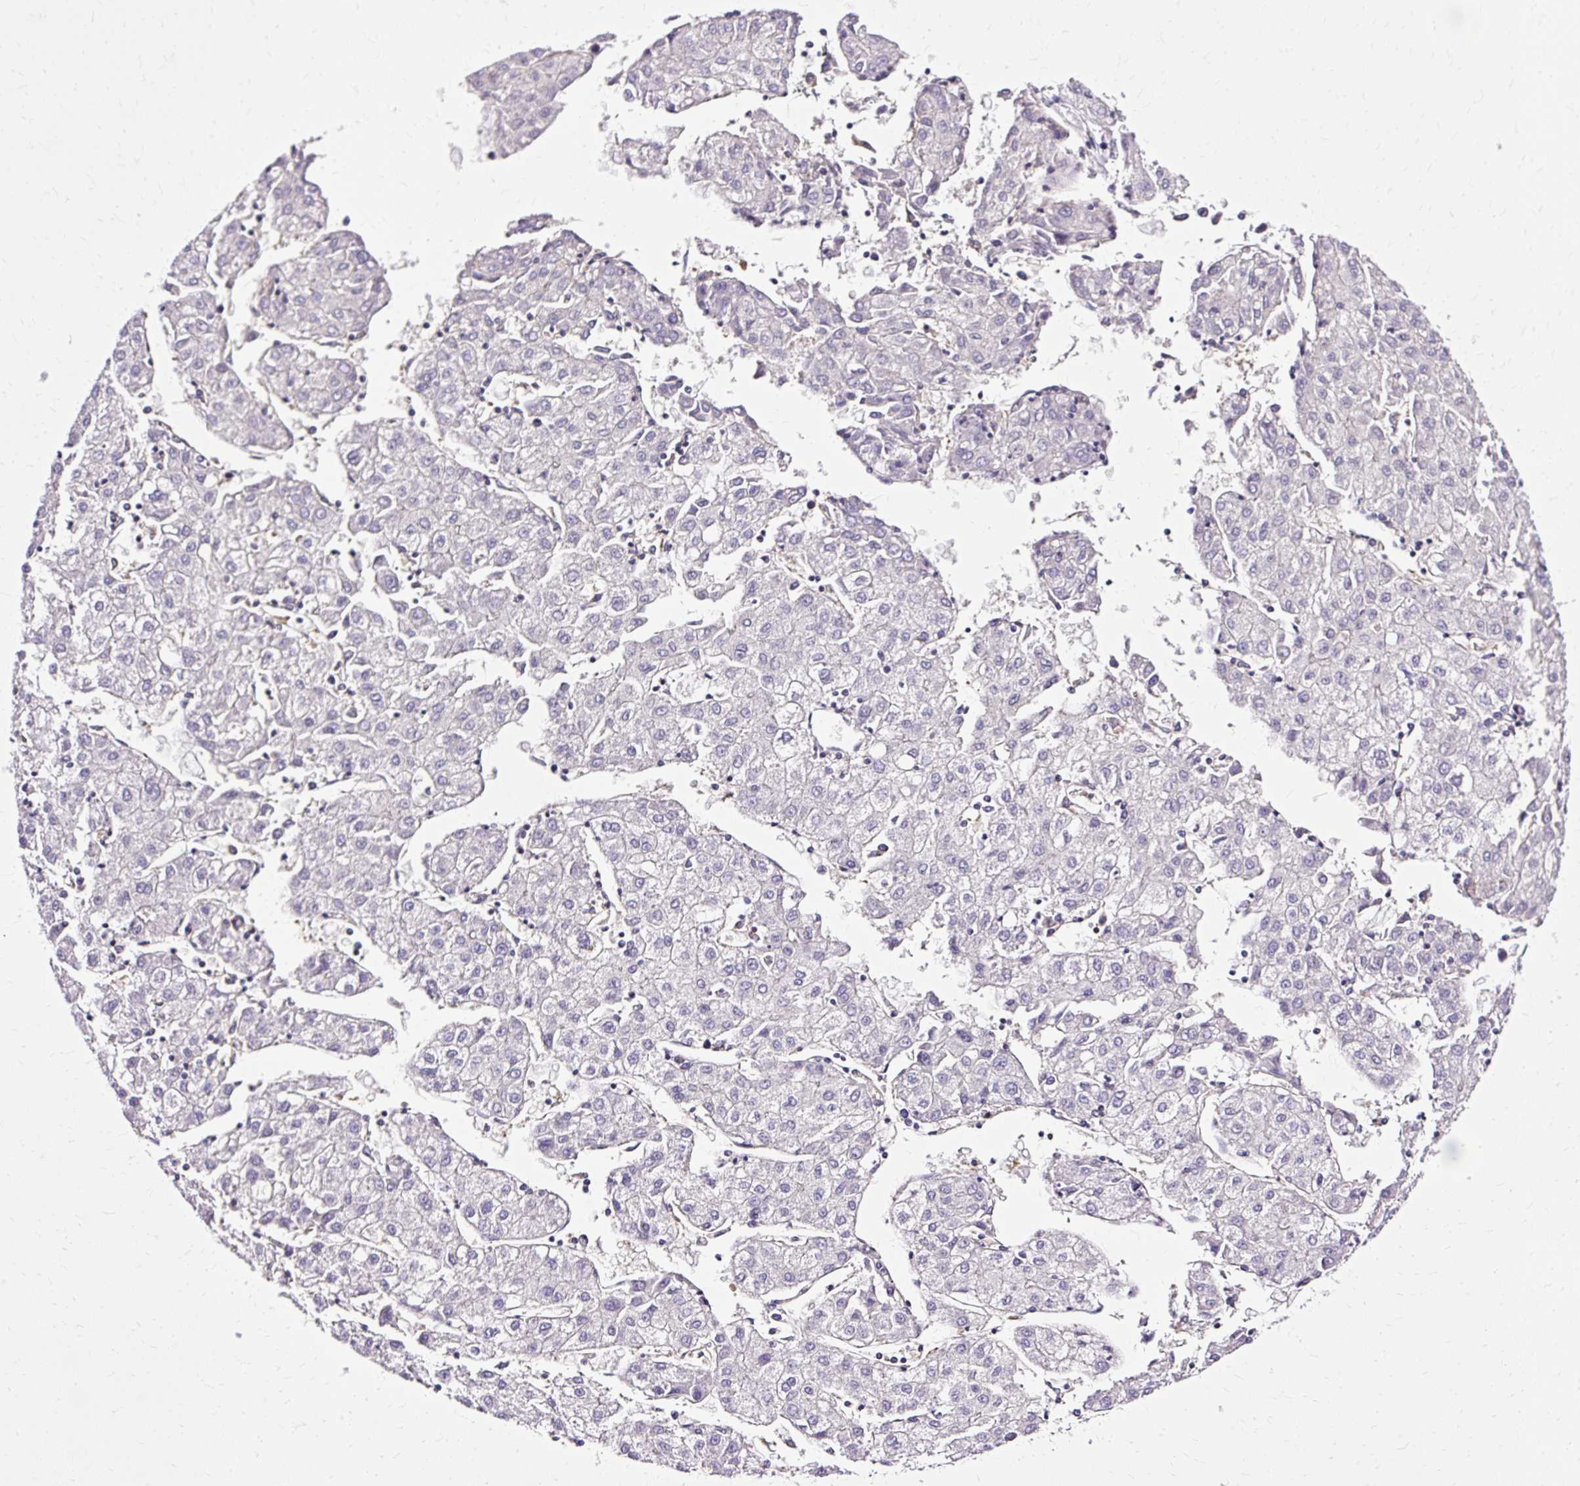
{"staining": {"intensity": "negative", "quantity": "none", "location": "none"}, "tissue": "liver cancer", "cell_type": "Tumor cells", "image_type": "cancer", "snomed": [{"axis": "morphology", "description": "Carcinoma, Hepatocellular, NOS"}, {"axis": "topography", "description": "Liver"}], "caption": "Liver cancer (hepatocellular carcinoma) was stained to show a protein in brown. There is no significant expression in tumor cells.", "gene": "TWF2", "patient": {"sex": "male", "age": 72}}